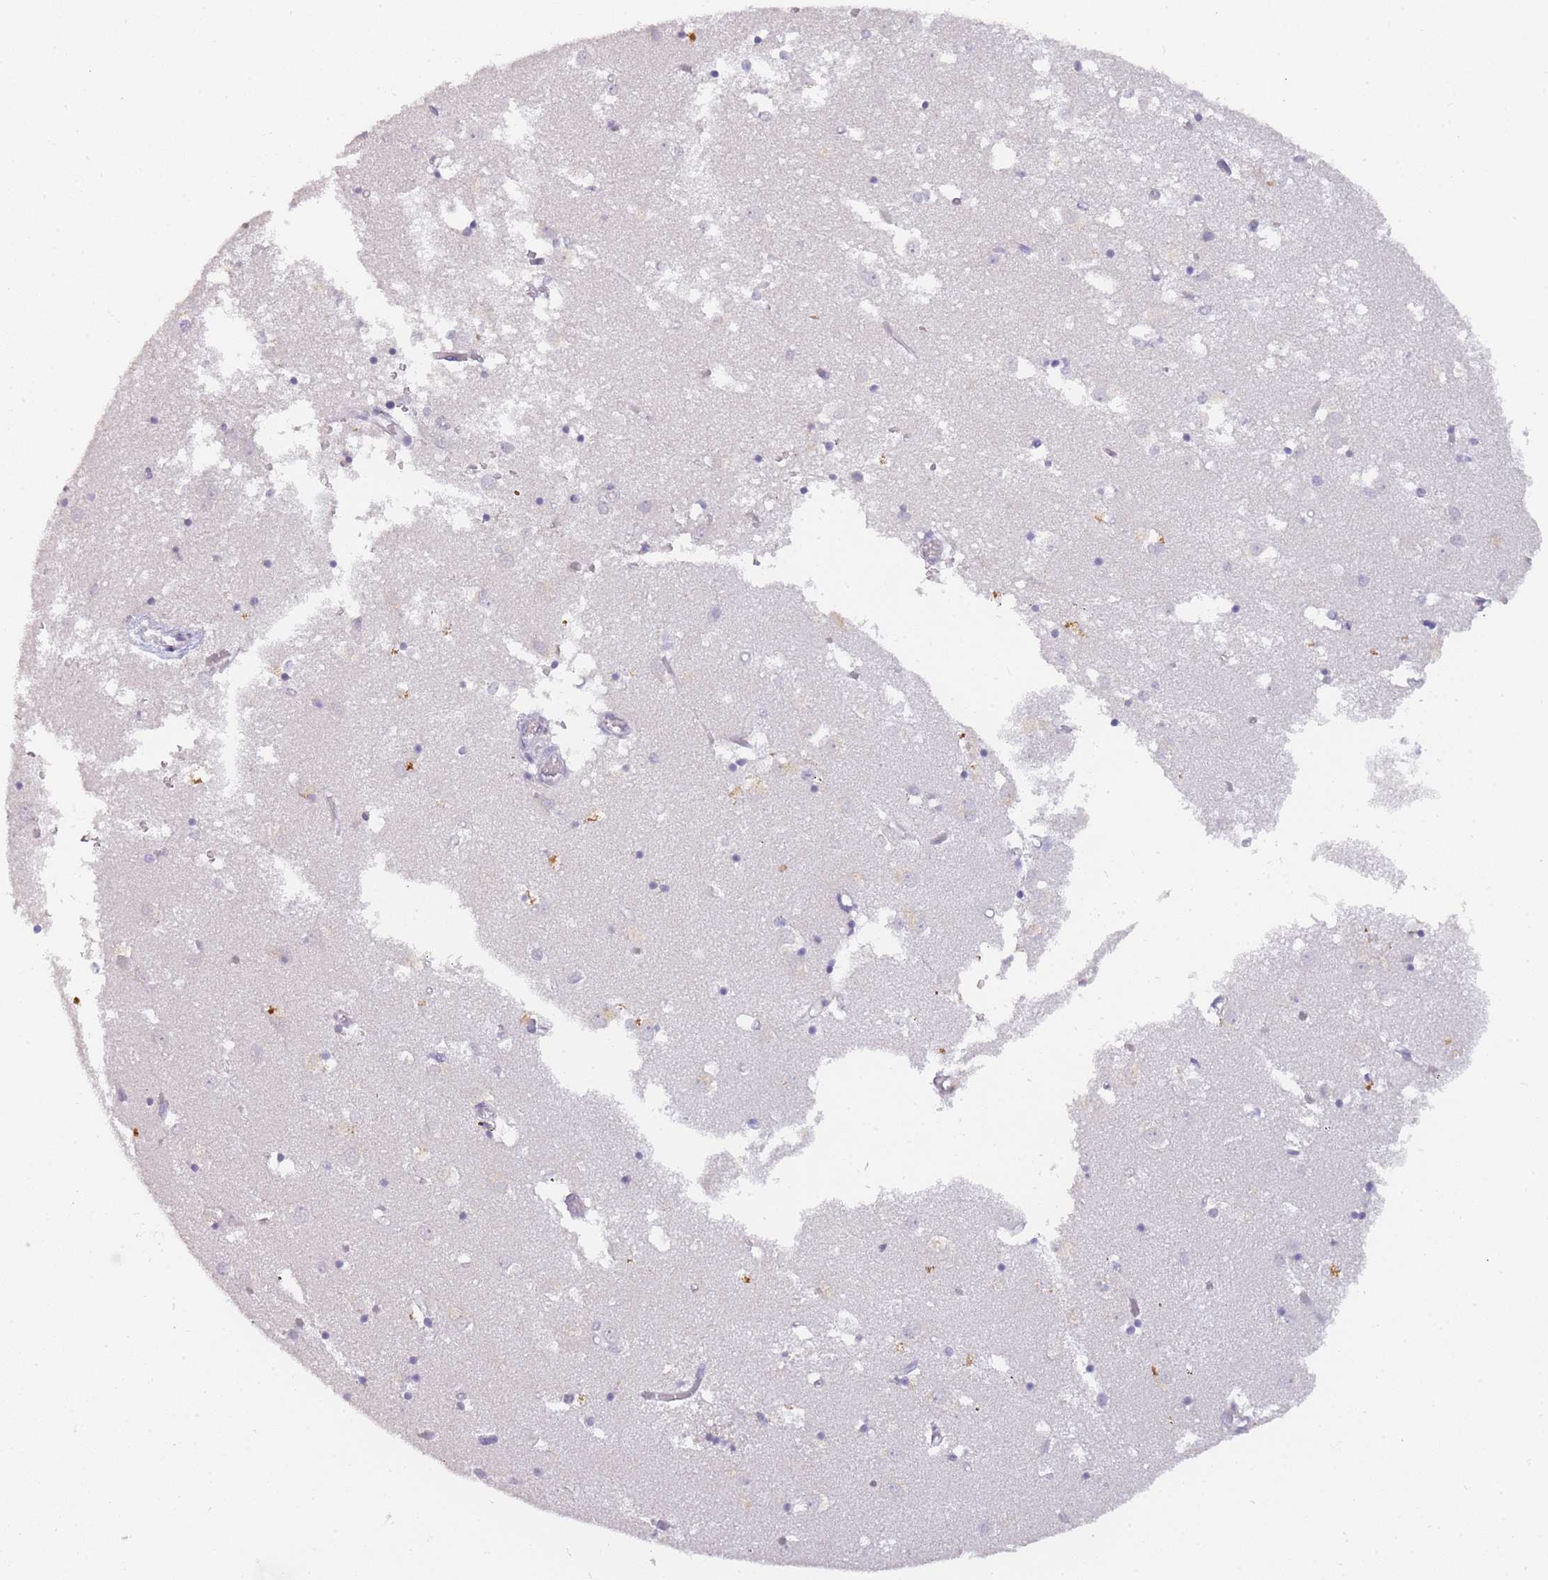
{"staining": {"intensity": "weak", "quantity": "<25%", "location": "cytoplasmic/membranous"}, "tissue": "caudate", "cell_type": "Glial cells", "image_type": "normal", "snomed": [{"axis": "morphology", "description": "Normal tissue, NOS"}, {"axis": "topography", "description": "Lateral ventricle wall"}], "caption": "Caudate stained for a protein using immunohistochemistry (IHC) exhibits no staining glial cells.", "gene": "INS", "patient": {"sex": "male", "age": 70}}